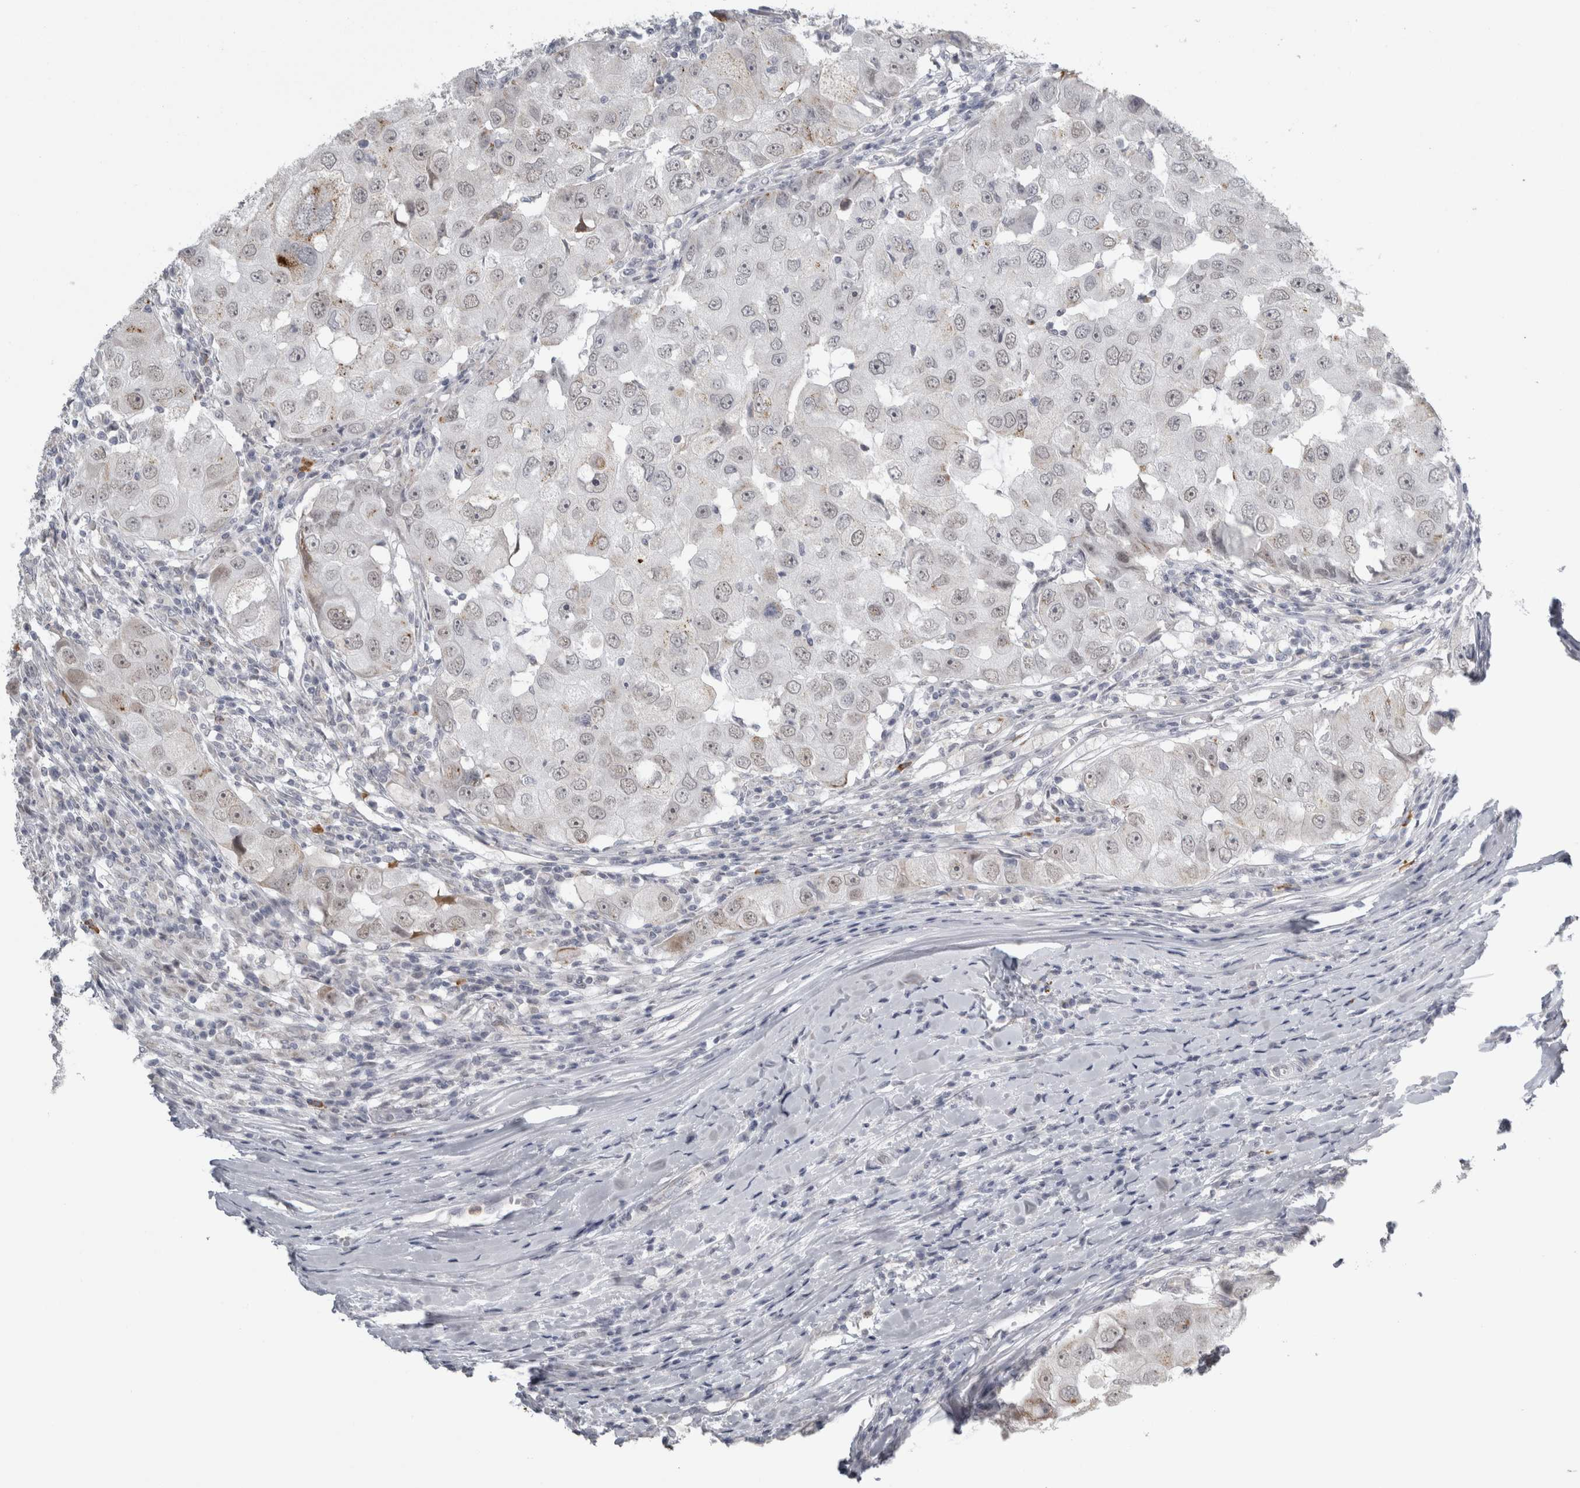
{"staining": {"intensity": "negative", "quantity": "none", "location": "none"}, "tissue": "breast cancer", "cell_type": "Tumor cells", "image_type": "cancer", "snomed": [{"axis": "morphology", "description": "Duct carcinoma"}, {"axis": "topography", "description": "Breast"}], "caption": "Breast cancer (infiltrating ductal carcinoma) was stained to show a protein in brown. There is no significant positivity in tumor cells.", "gene": "PLIN1", "patient": {"sex": "female", "age": 27}}